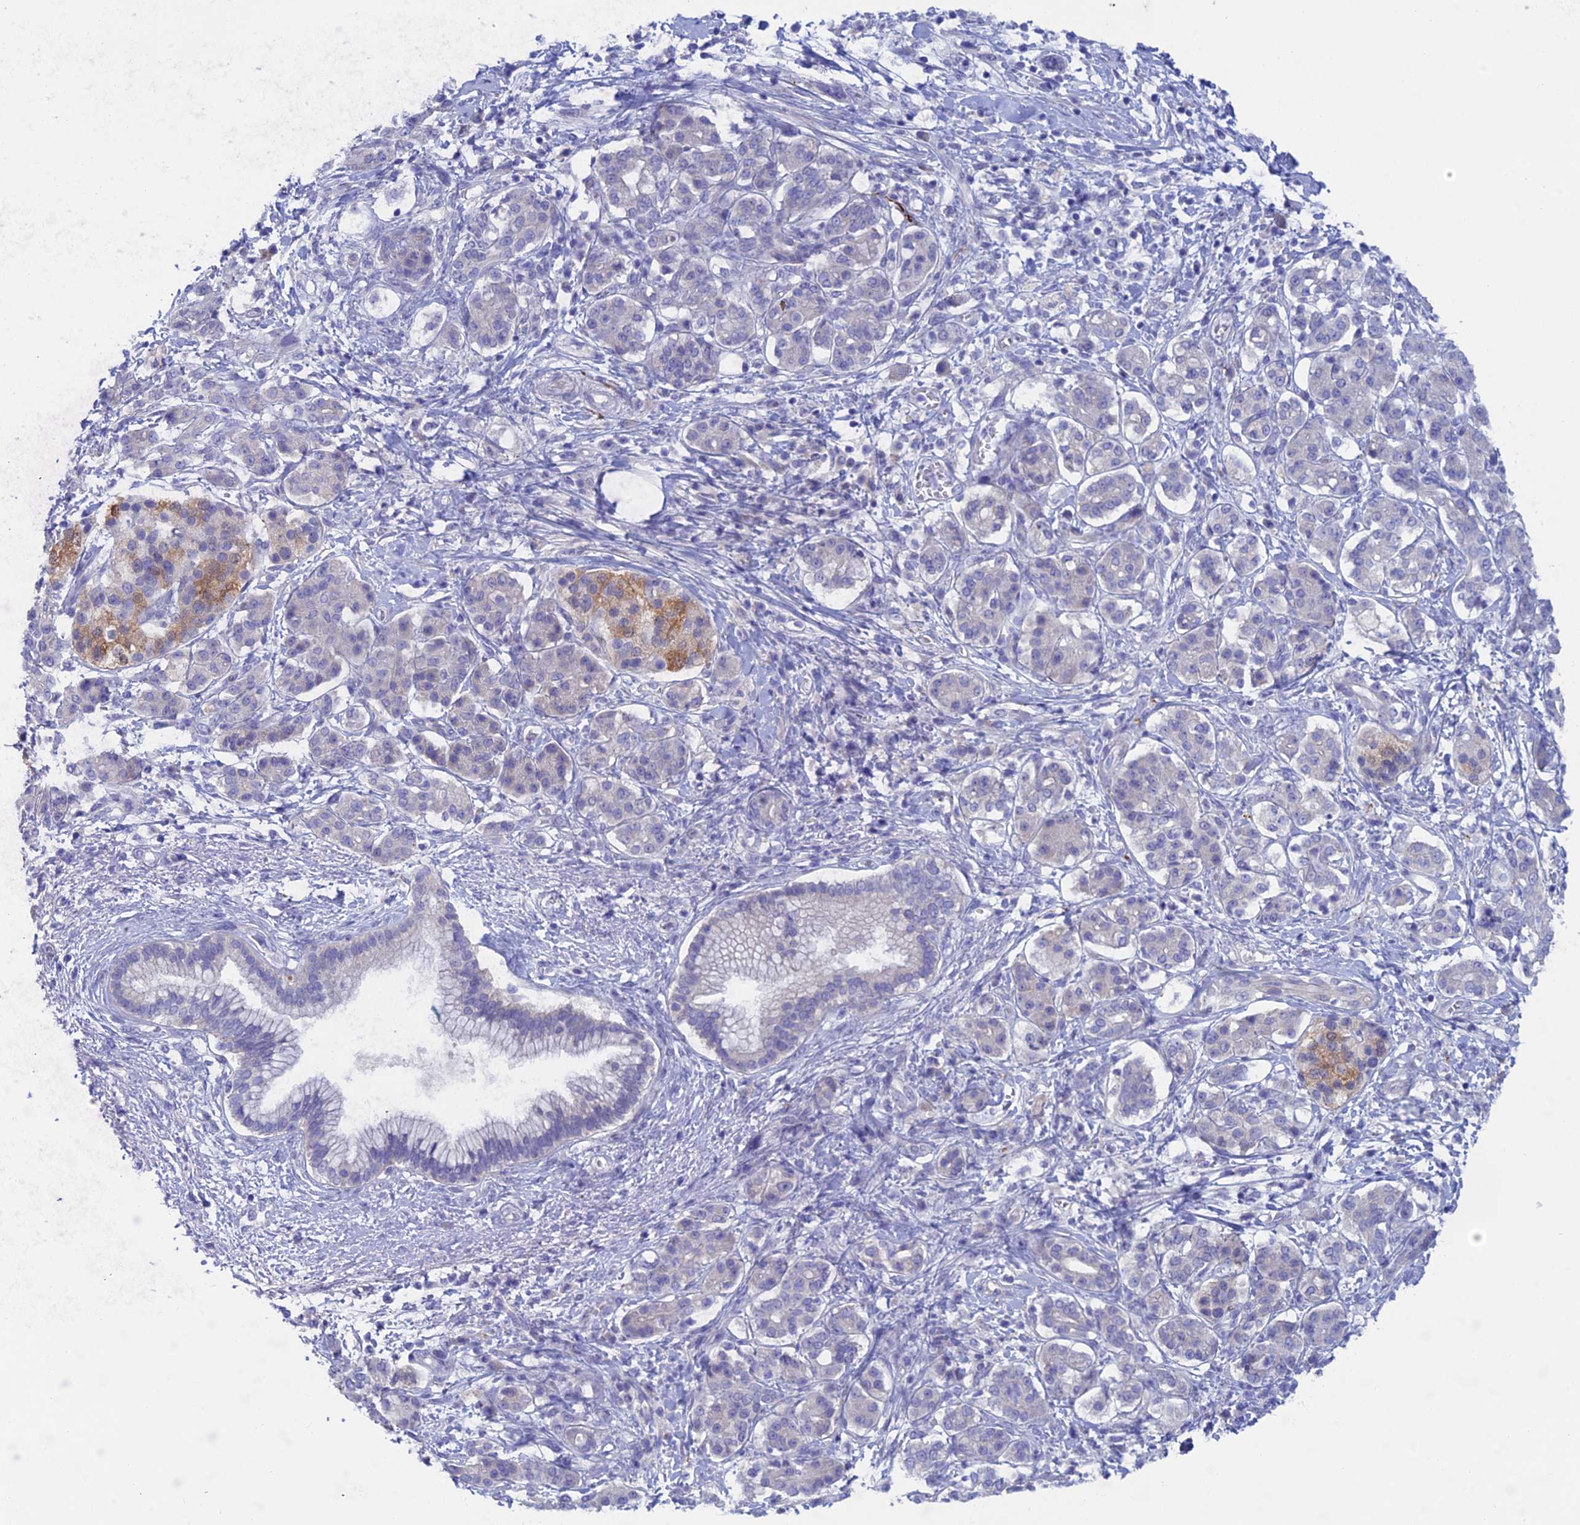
{"staining": {"intensity": "negative", "quantity": "none", "location": "none"}, "tissue": "pancreatic cancer", "cell_type": "Tumor cells", "image_type": "cancer", "snomed": [{"axis": "morphology", "description": "Adenocarcinoma, NOS"}, {"axis": "topography", "description": "Pancreas"}], "caption": "The histopathology image exhibits no staining of tumor cells in pancreatic cancer. (IHC, brightfield microscopy, high magnification).", "gene": "XPO7", "patient": {"sex": "female", "age": 73}}